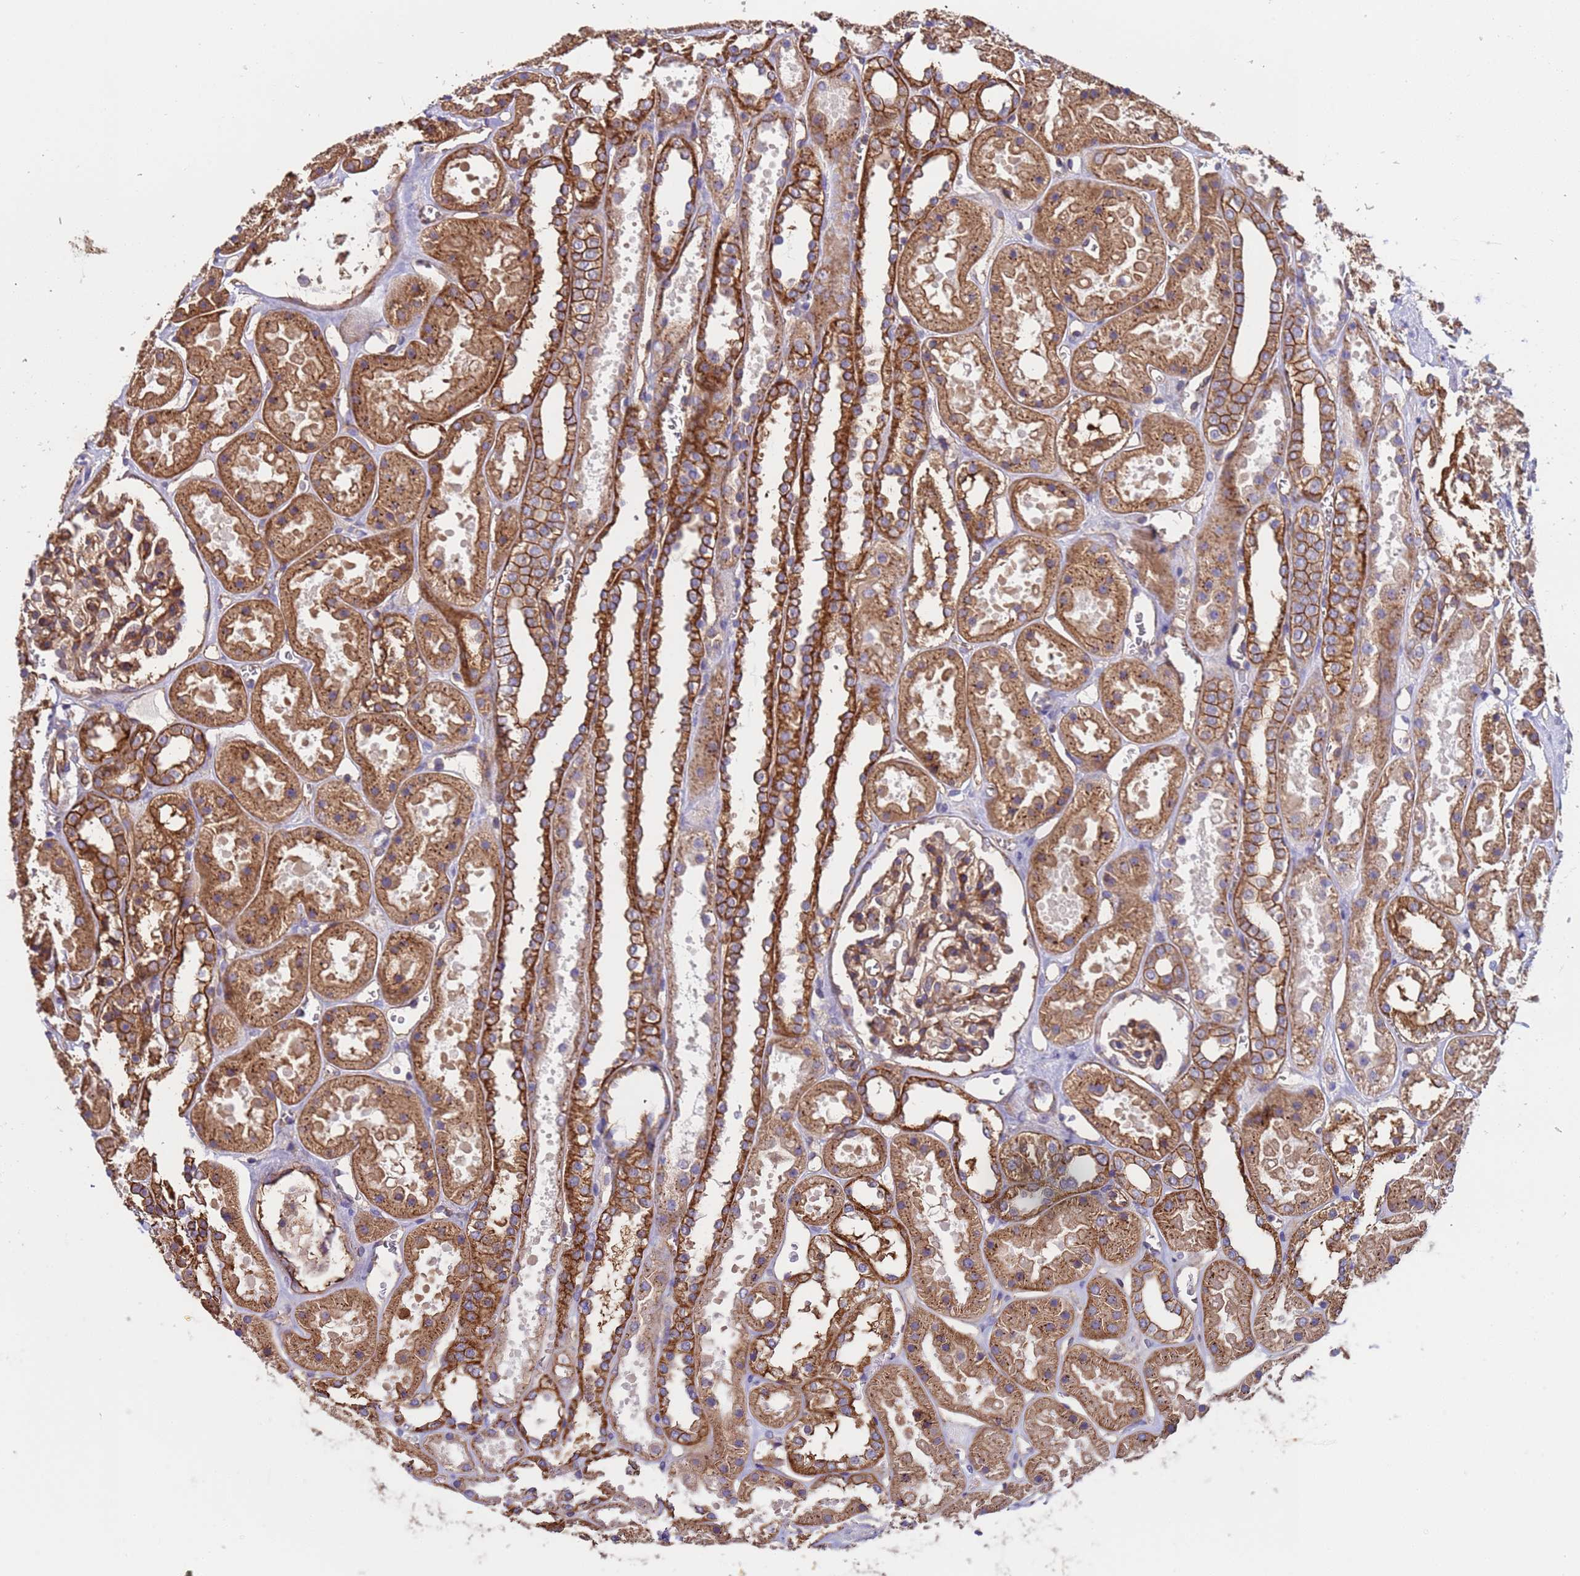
{"staining": {"intensity": "moderate", "quantity": ">75%", "location": "cytoplasmic/membranous"}, "tissue": "kidney", "cell_type": "Cells in glomeruli", "image_type": "normal", "snomed": [{"axis": "morphology", "description": "Normal tissue, NOS"}, {"axis": "topography", "description": "Kidney"}], "caption": "The image reveals staining of normal kidney, revealing moderate cytoplasmic/membranous protein staining (brown color) within cells in glomeruli.", "gene": "ZNF248", "patient": {"sex": "female", "age": 41}}